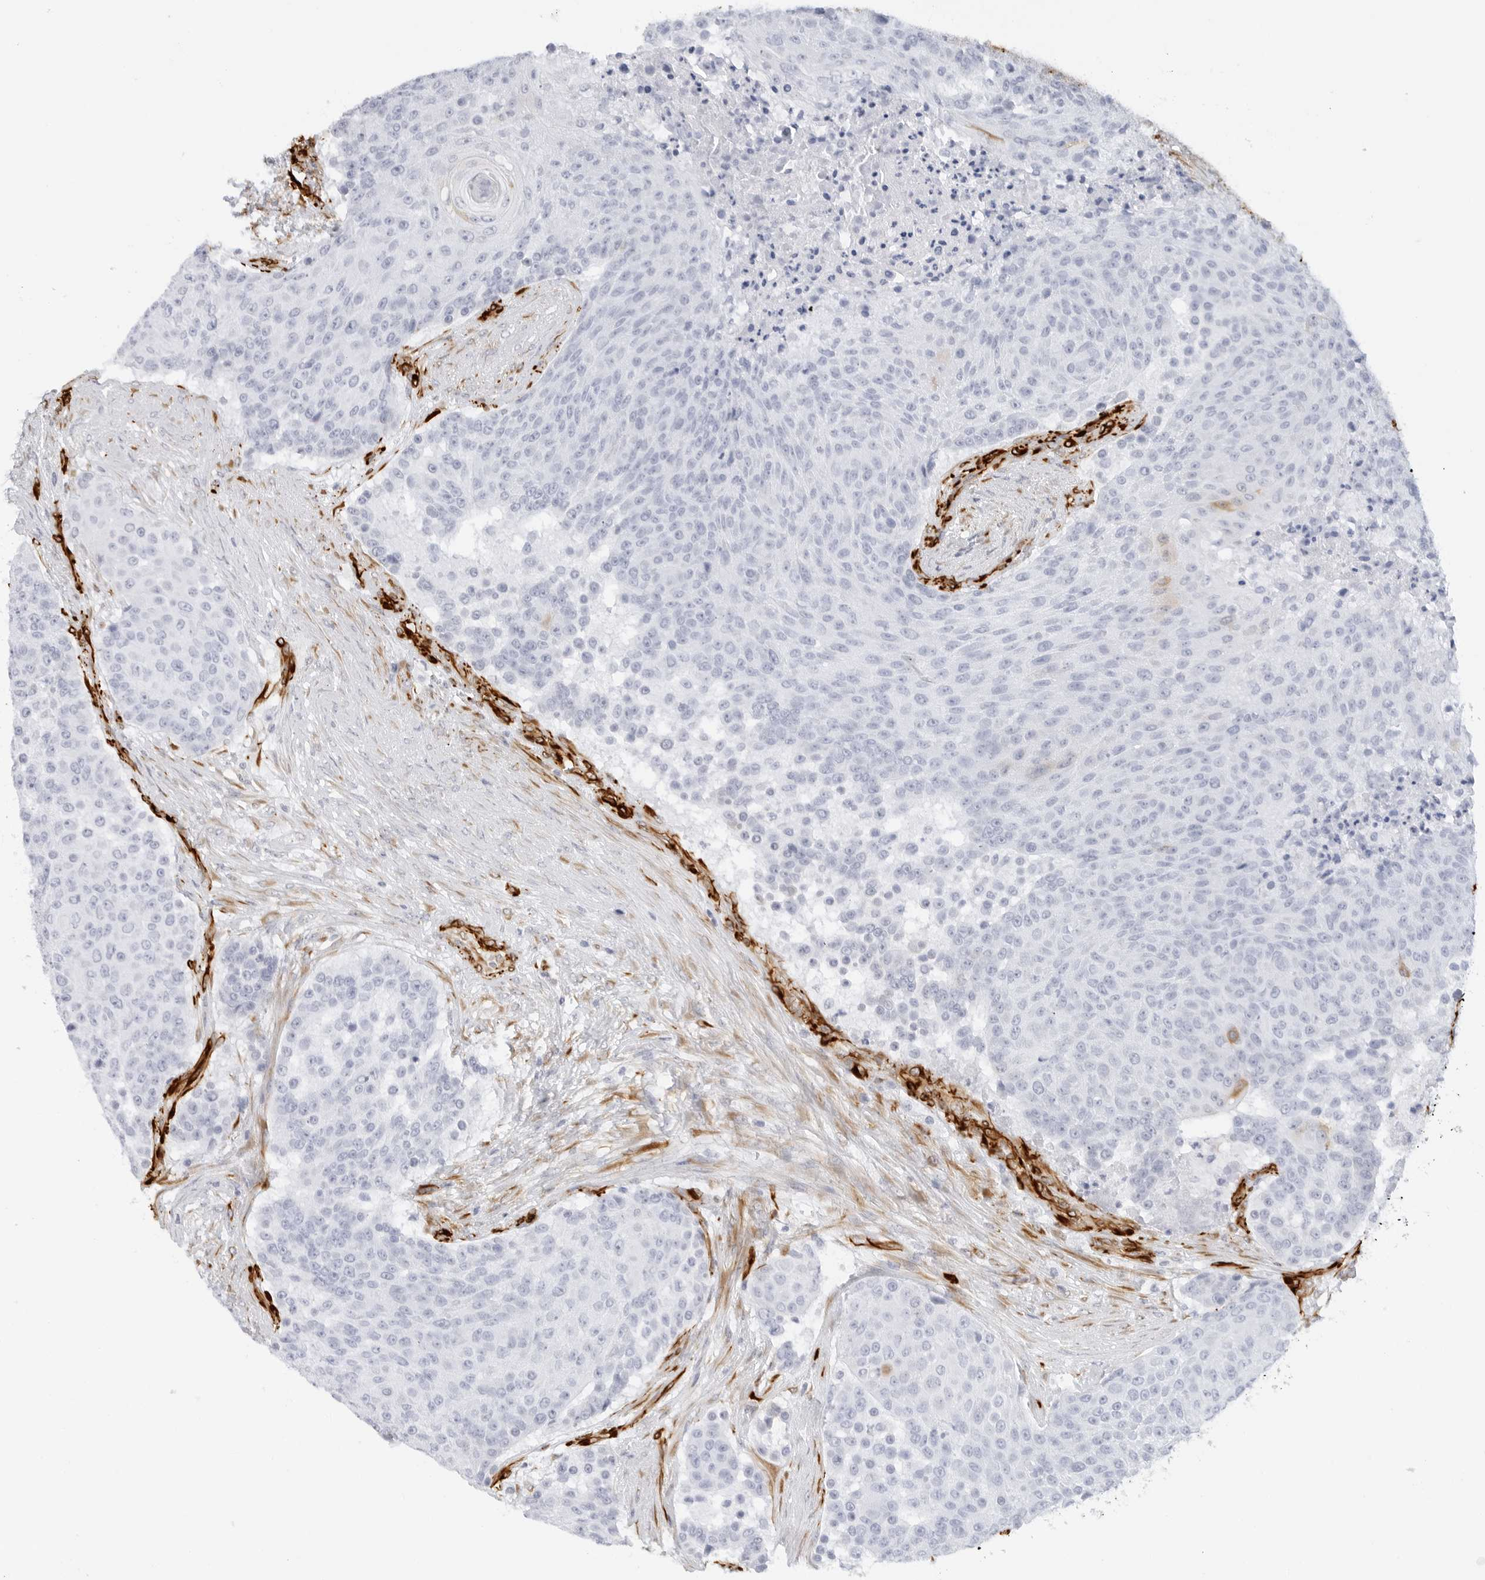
{"staining": {"intensity": "negative", "quantity": "none", "location": "none"}, "tissue": "urothelial cancer", "cell_type": "Tumor cells", "image_type": "cancer", "snomed": [{"axis": "morphology", "description": "Urothelial carcinoma, High grade"}, {"axis": "topography", "description": "Urinary bladder"}], "caption": "DAB immunohistochemical staining of urothelial cancer demonstrates no significant staining in tumor cells. (DAB (3,3'-diaminobenzidine) immunohistochemistry with hematoxylin counter stain).", "gene": "NES", "patient": {"sex": "female", "age": 63}}